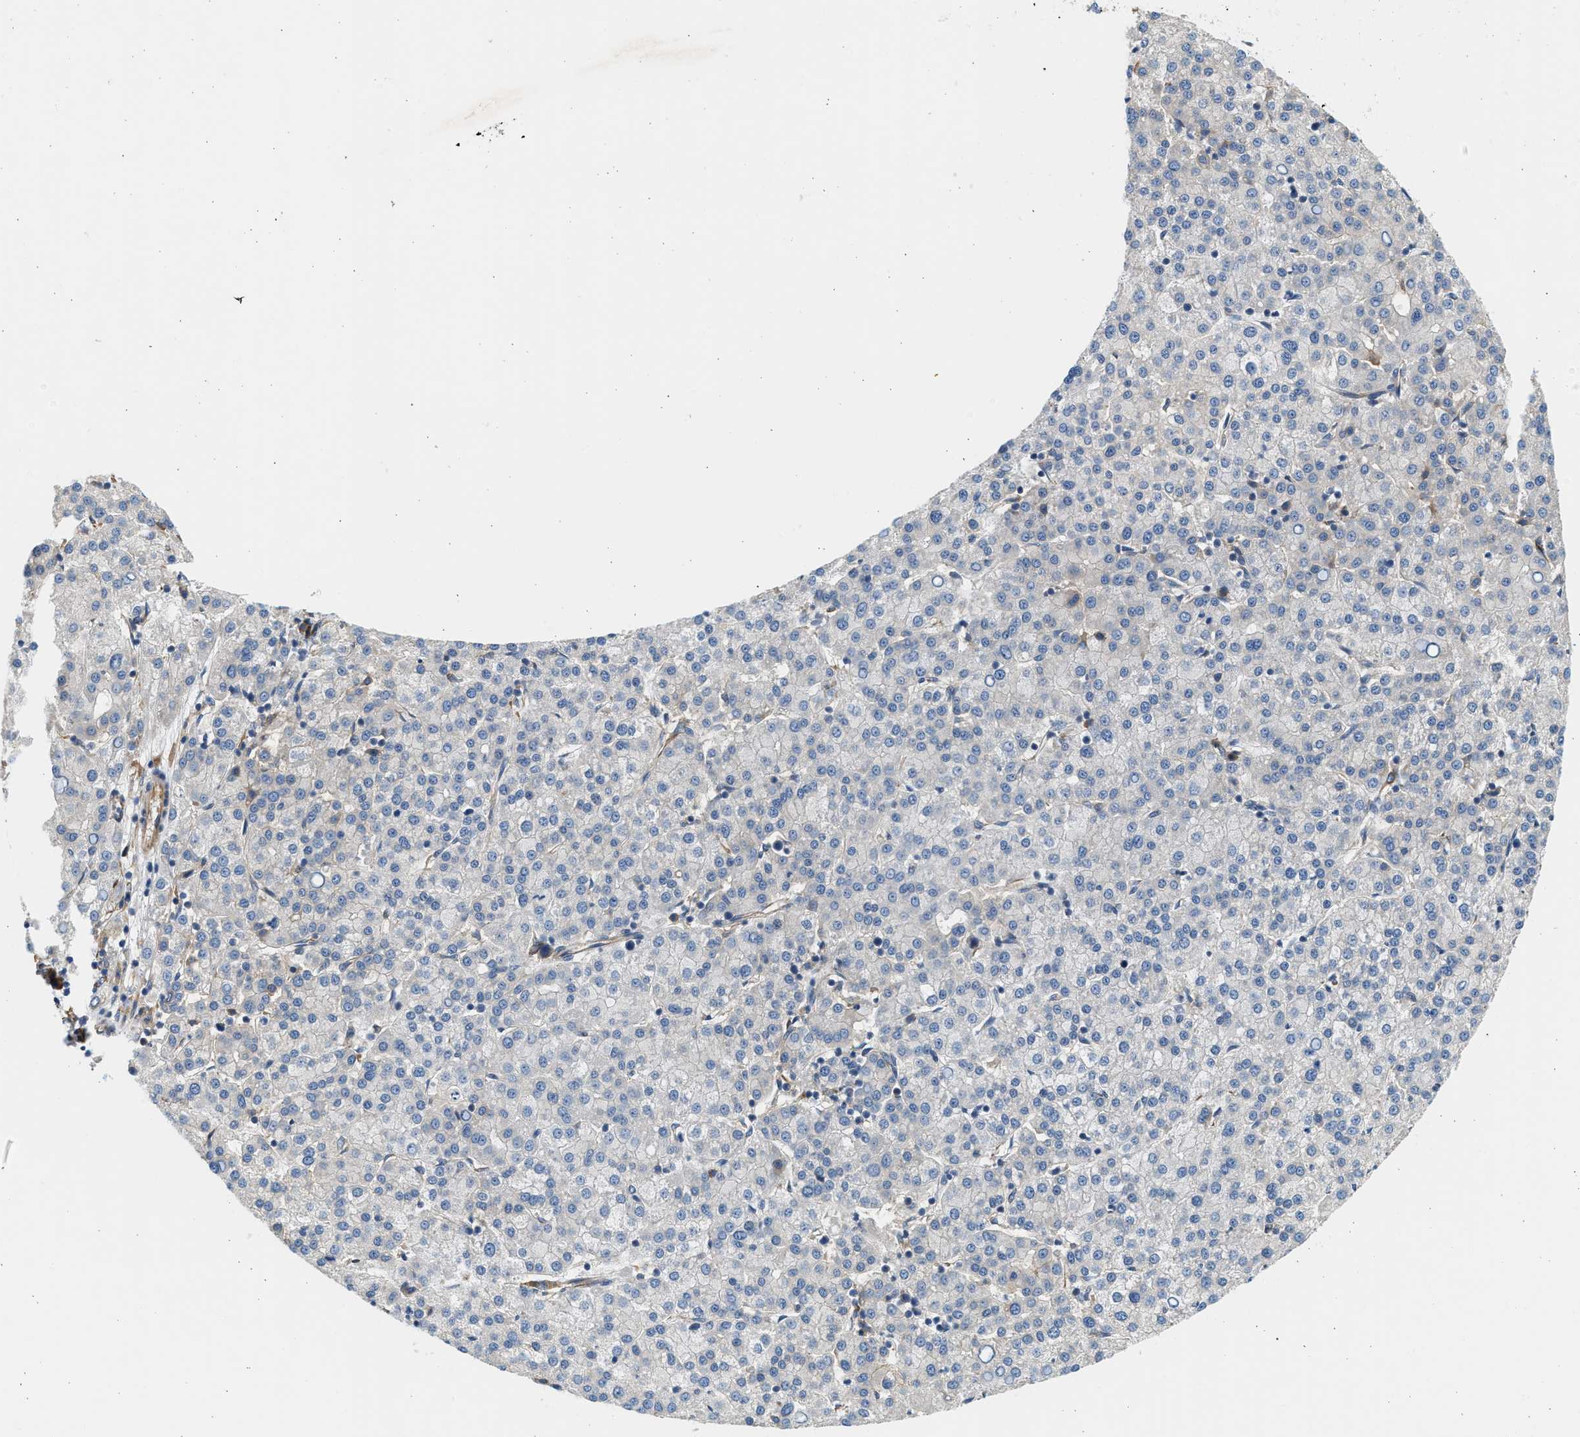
{"staining": {"intensity": "negative", "quantity": "none", "location": "none"}, "tissue": "liver cancer", "cell_type": "Tumor cells", "image_type": "cancer", "snomed": [{"axis": "morphology", "description": "Carcinoma, Hepatocellular, NOS"}, {"axis": "topography", "description": "Liver"}], "caption": "This is an IHC photomicrograph of human liver hepatocellular carcinoma. There is no expression in tumor cells.", "gene": "CNTN6", "patient": {"sex": "female", "age": 58}}